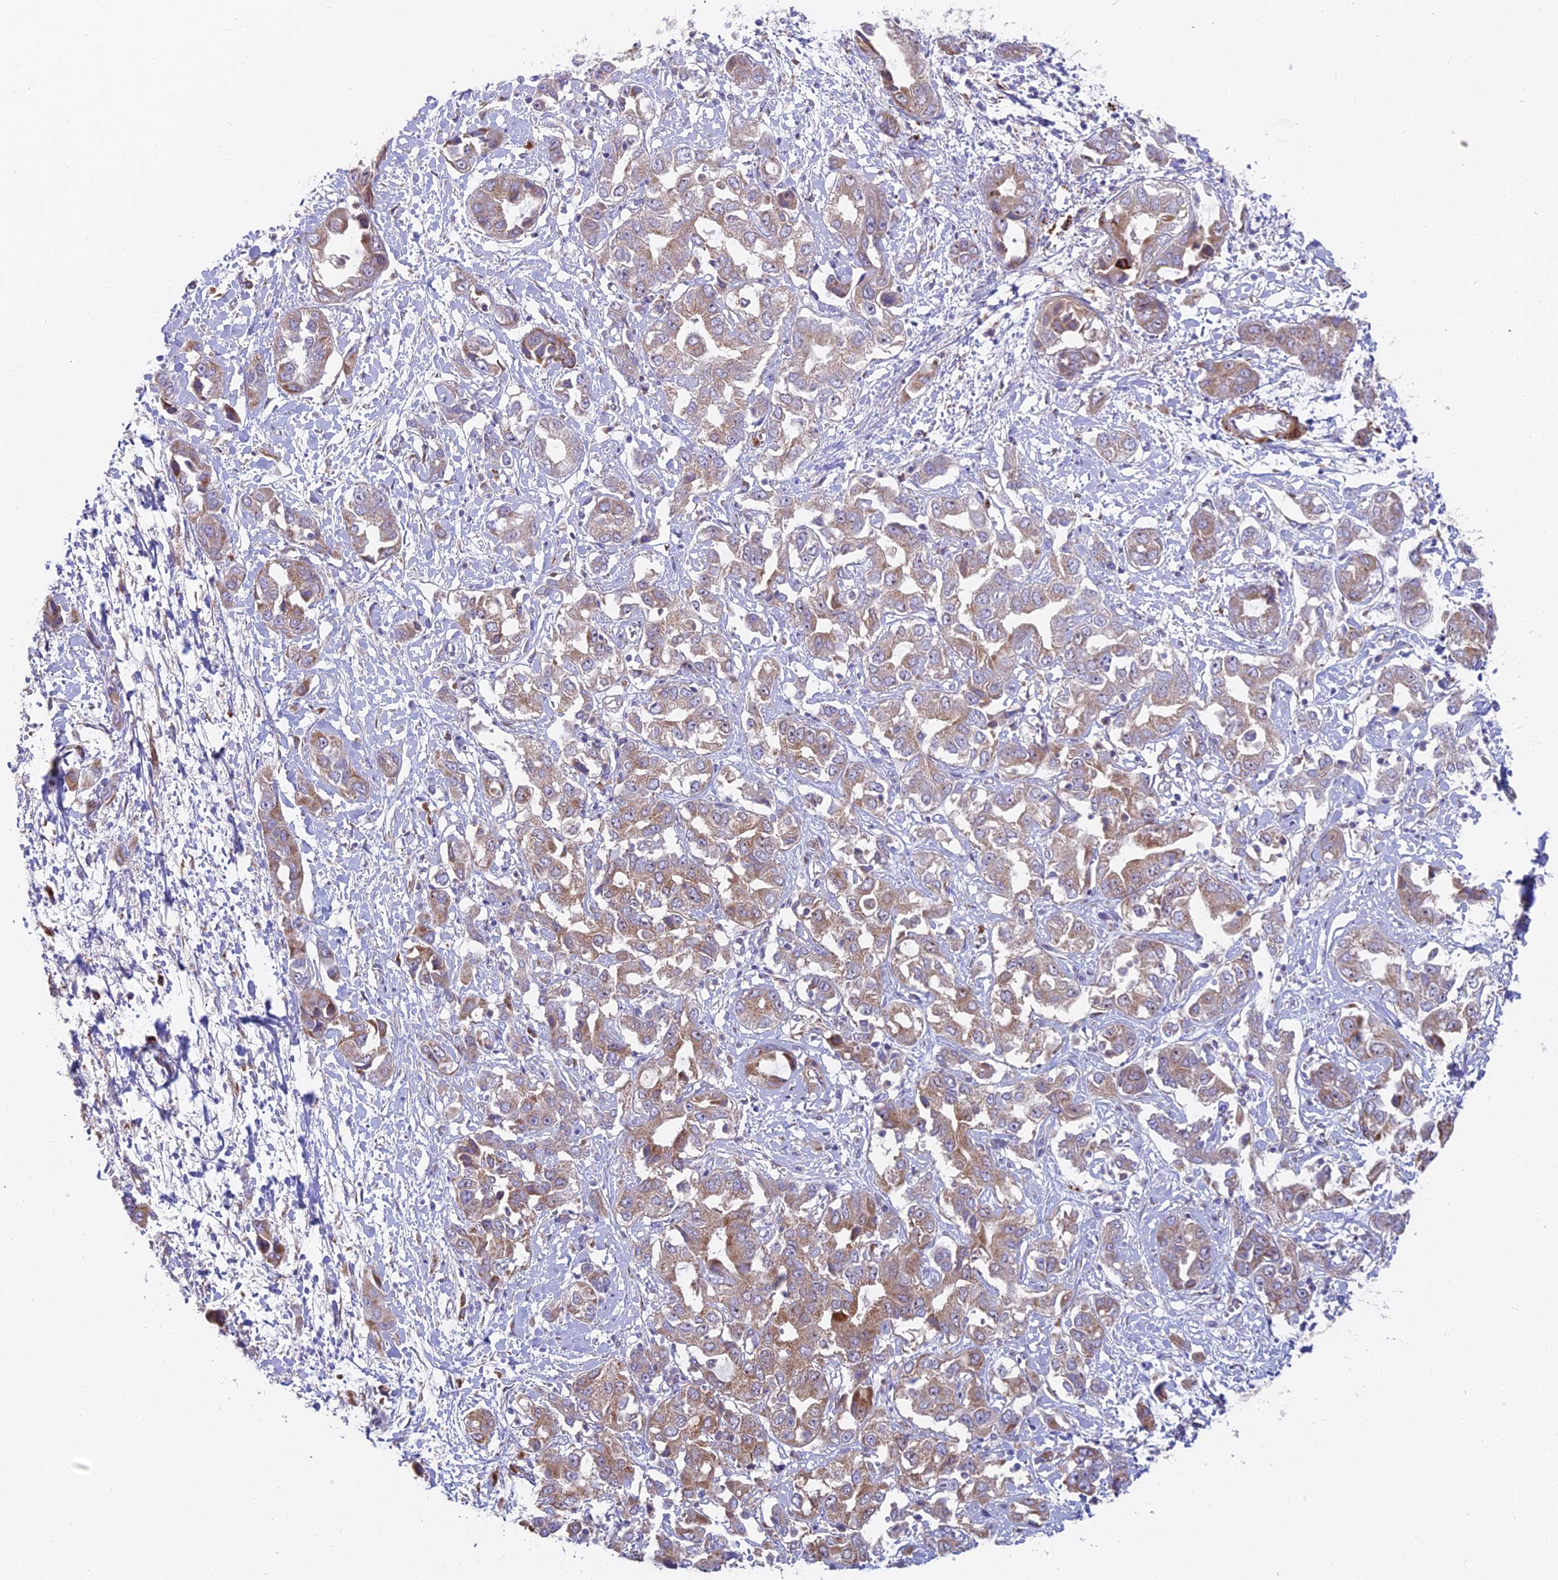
{"staining": {"intensity": "moderate", "quantity": "25%-75%", "location": "cytoplasmic/membranous"}, "tissue": "liver cancer", "cell_type": "Tumor cells", "image_type": "cancer", "snomed": [{"axis": "morphology", "description": "Cholangiocarcinoma"}, {"axis": "topography", "description": "Liver"}], "caption": "Human liver cancer stained for a protein (brown) displays moderate cytoplasmic/membranous positive positivity in about 25%-75% of tumor cells.", "gene": "TBC1D20", "patient": {"sex": "female", "age": 52}}